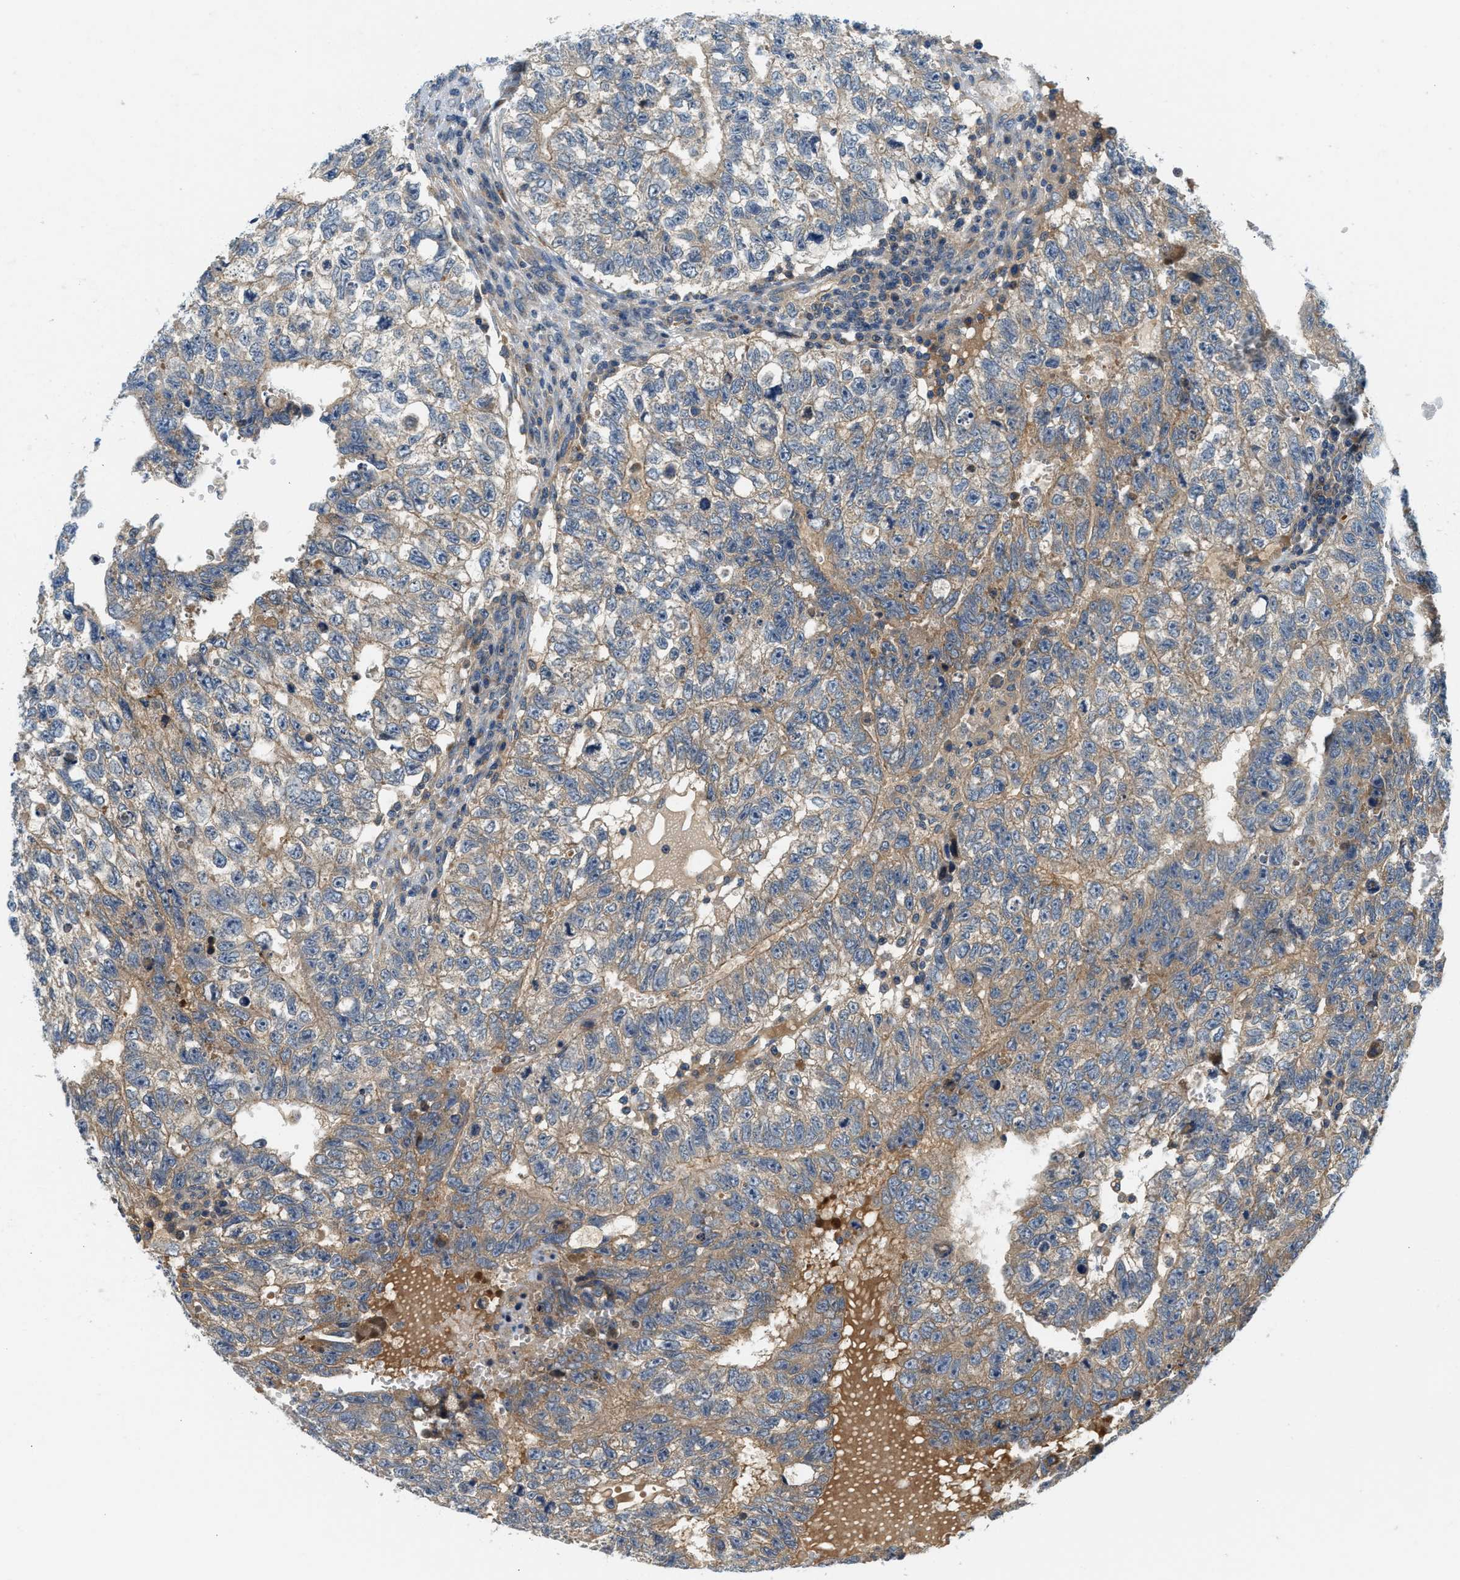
{"staining": {"intensity": "weak", "quantity": ">75%", "location": "cytoplasmic/membranous"}, "tissue": "testis cancer", "cell_type": "Tumor cells", "image_type": "cancer", "snomed": [{"axis": "morphology", "description": "Seminoma, NOS"}, {"axis": "morphology", "description": "Carcinoma, Embryonal, NOS"}, {"axis": "topography", "description": "Testis"}], "caption": "Tumor cells demonstrate weak cytoplasmic/membranous expression in about >75% of cells in testis seminoma.", "gene": "KCNK1", "patient": {"sex": "male", "age": 38}}